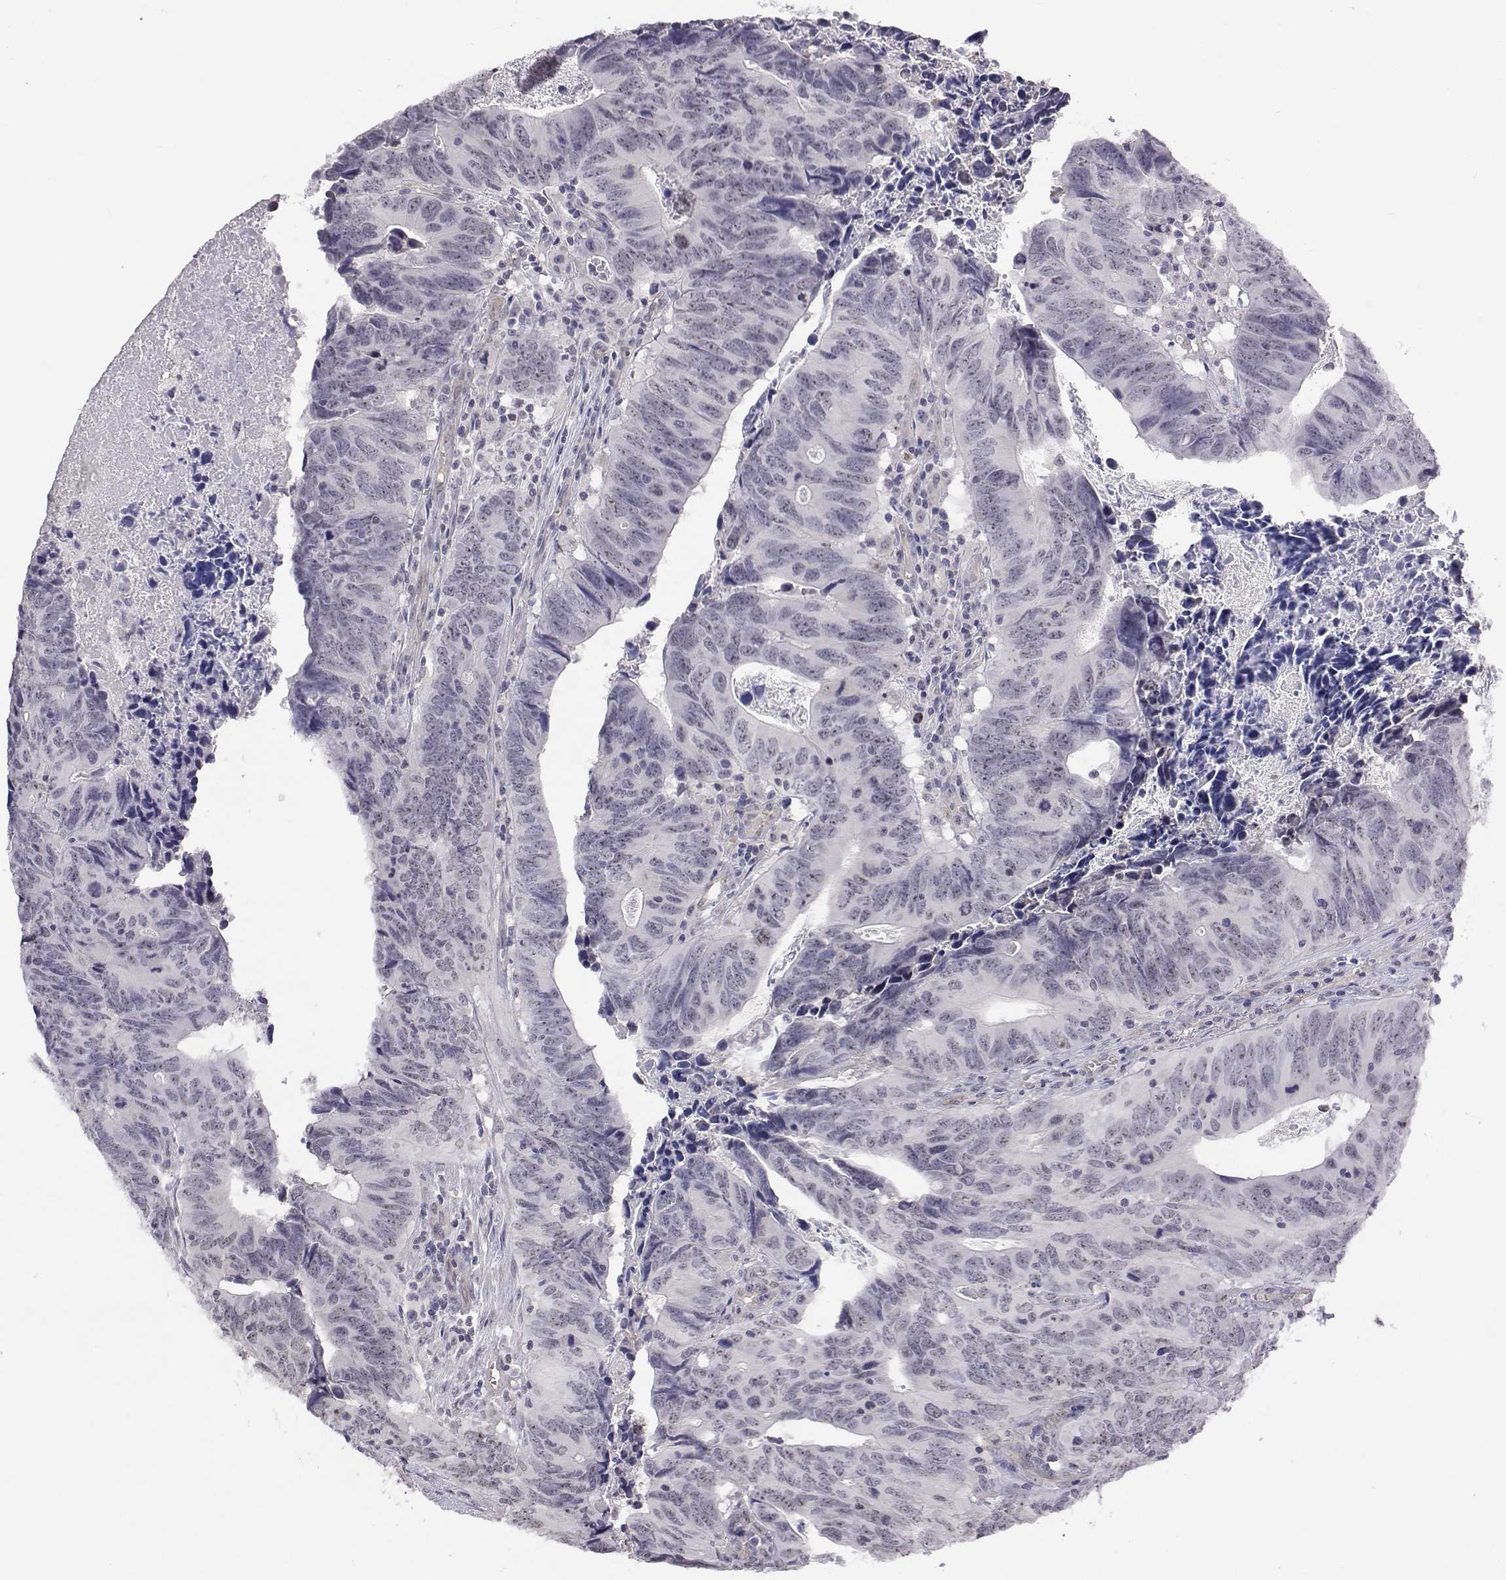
{"staining": {"intensity": "negative", "quantity": "none", "location": "none"}, "tissue": "colorectal cancer", "cell_type": "Tumor cells", "image_type": "cancer", "snomed": [{"axis": "morphology", "description": "Adenocarcinoma, NOS"}, {"axis": "topography", "description": "Colon"}], "caption": "High power microscopy image of an immunohistochemistry (IHC) histopathology image of adenocarcinoma (colorectal), revealing no significant expression in tumor cells. (DAB (3,3'-diaminobenzidine) IHC, high magnification).", "gene": "NHP2", "patient": {"sex": "female", "age": 82}}